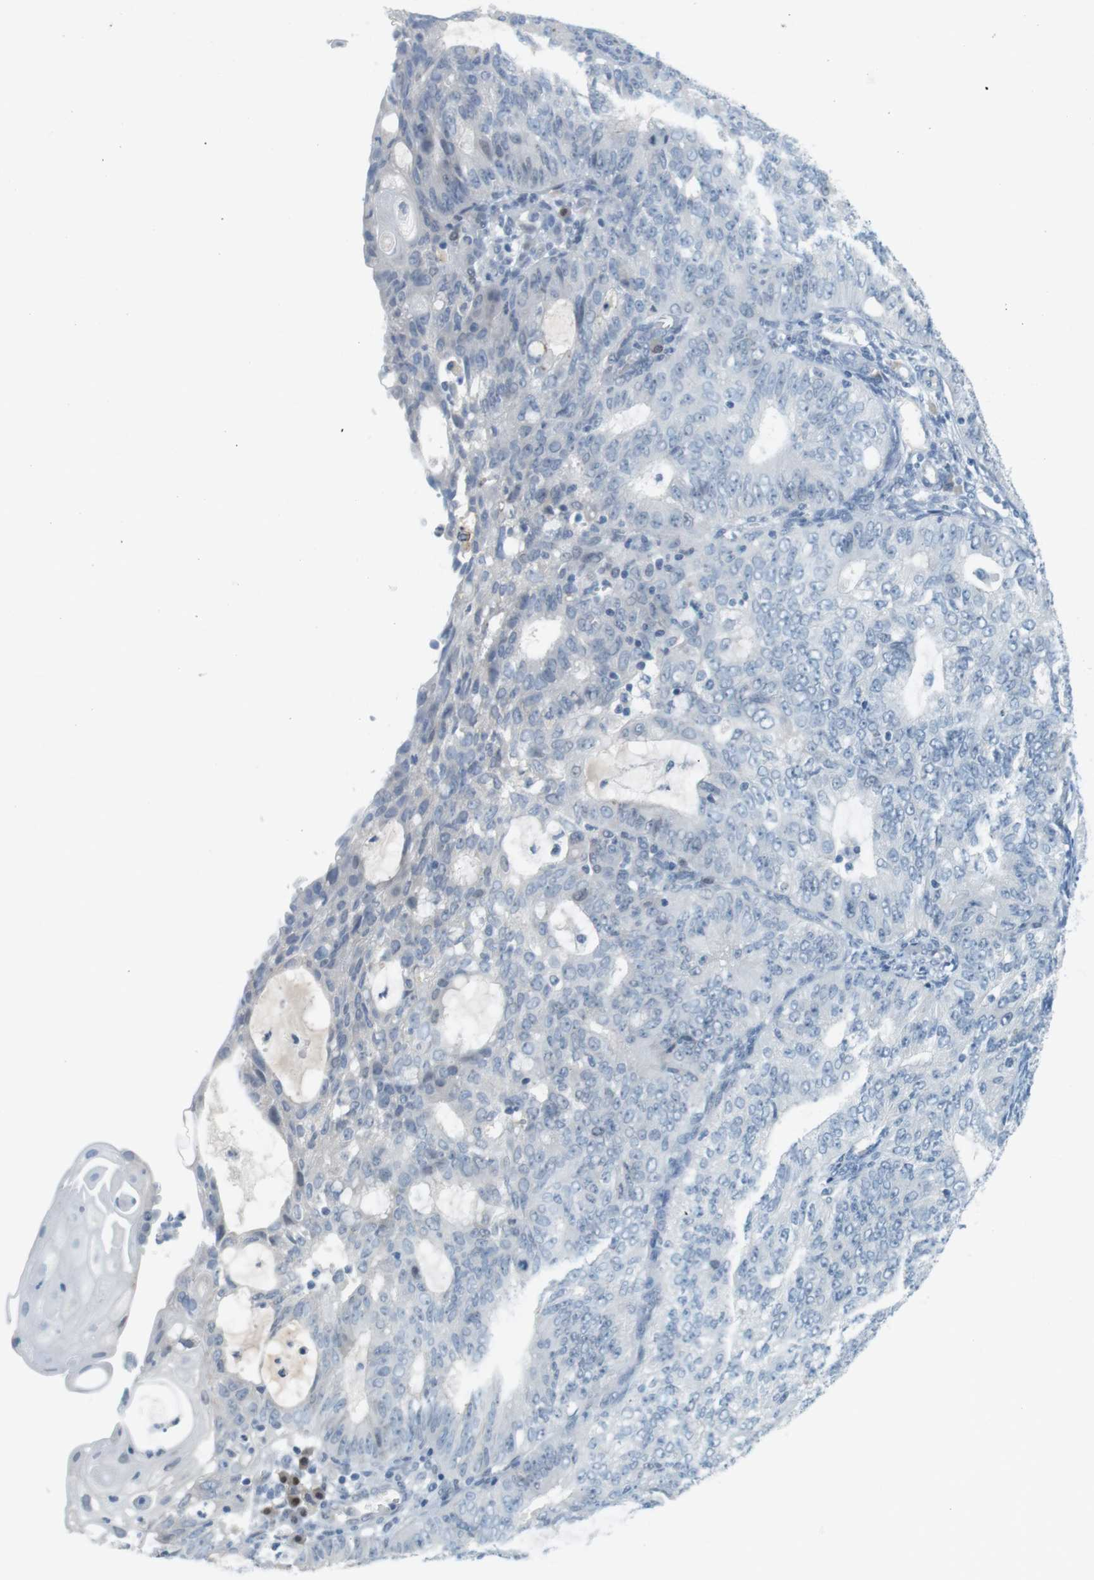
{"staining": {"intensity": "negative", "quantity": "none", "location": "none"}, "tissue": "endometrial cancer", "cell_type": "Tumor cells", "image_type": "cancer", "snomed": [{"axis": "morphology", "description": "Adenocarcinoma, NOS"}, {"axis": "topography", "description": "Endometrium"}], "caption": "High magnification brightfield microscopy of endometrial cancer stained with DAB (3,3'-diaminobenzidine) (brown) and counterstained with hematoxylin (blue): tumor cells show no significant expression.", "gene": "CREB3L2", "patient": {"sex": "female", "age": 32}}